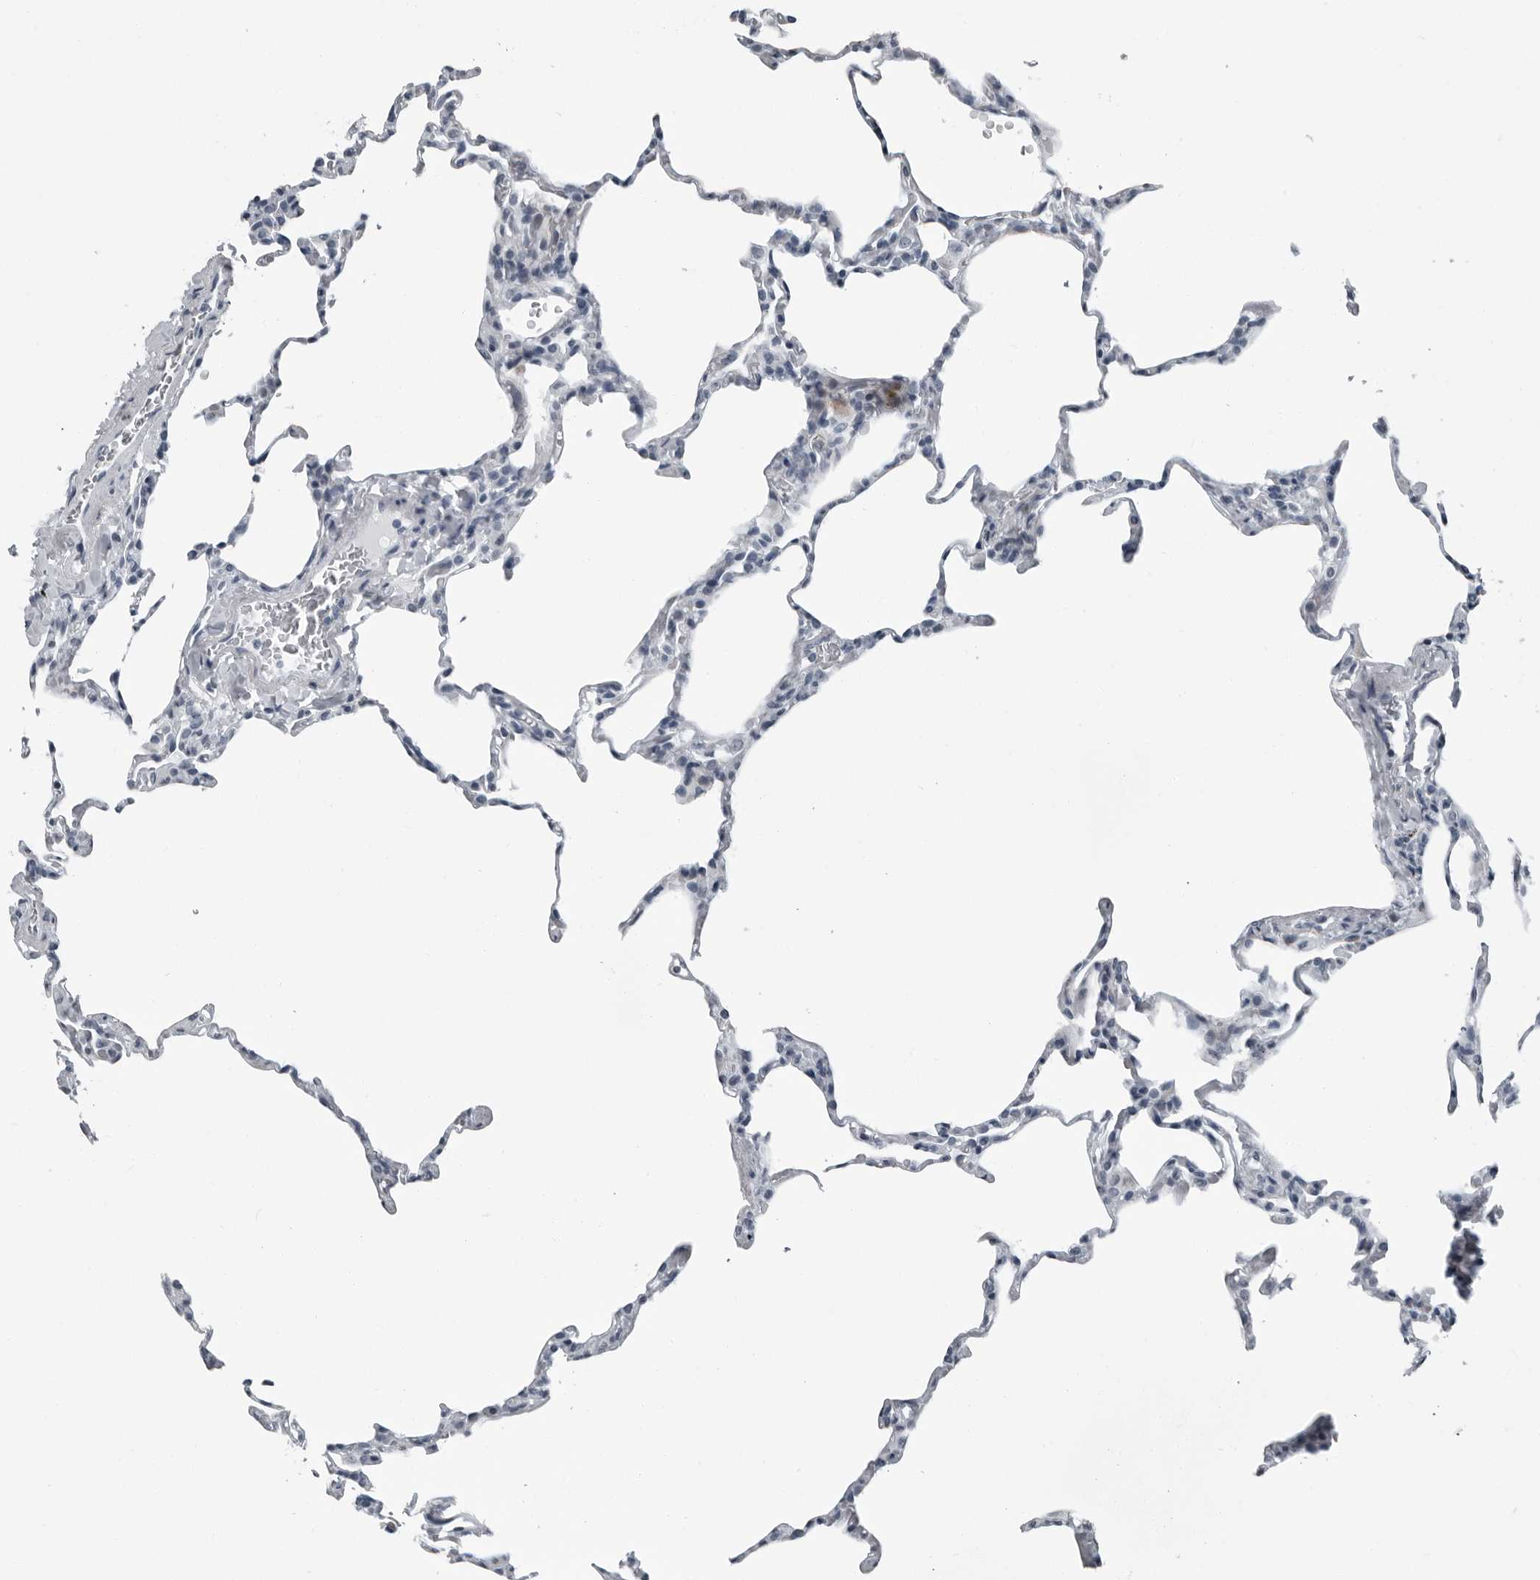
{"staining": {"intensity": "negative", "quantity": "none", "location": "none"}, "tissue": "lung", "cell_type": "Alveolar cells", "image_type": "normal", "snomed": [{"axis": "morphology", "description": "Normal tissue, NOS"}, {"axis": "topography", "description": "Lung"}], "caption": "Photomicrograph shows no protein positivity in alveolar cells of unremarkable lung. (DAB (3,3'-diaminobenzidine) immunohistochemistry (IHC) with hematoxylin counter stain).", "gene": "PDCD11", "patient": {"sex": "male", "age": 20}}